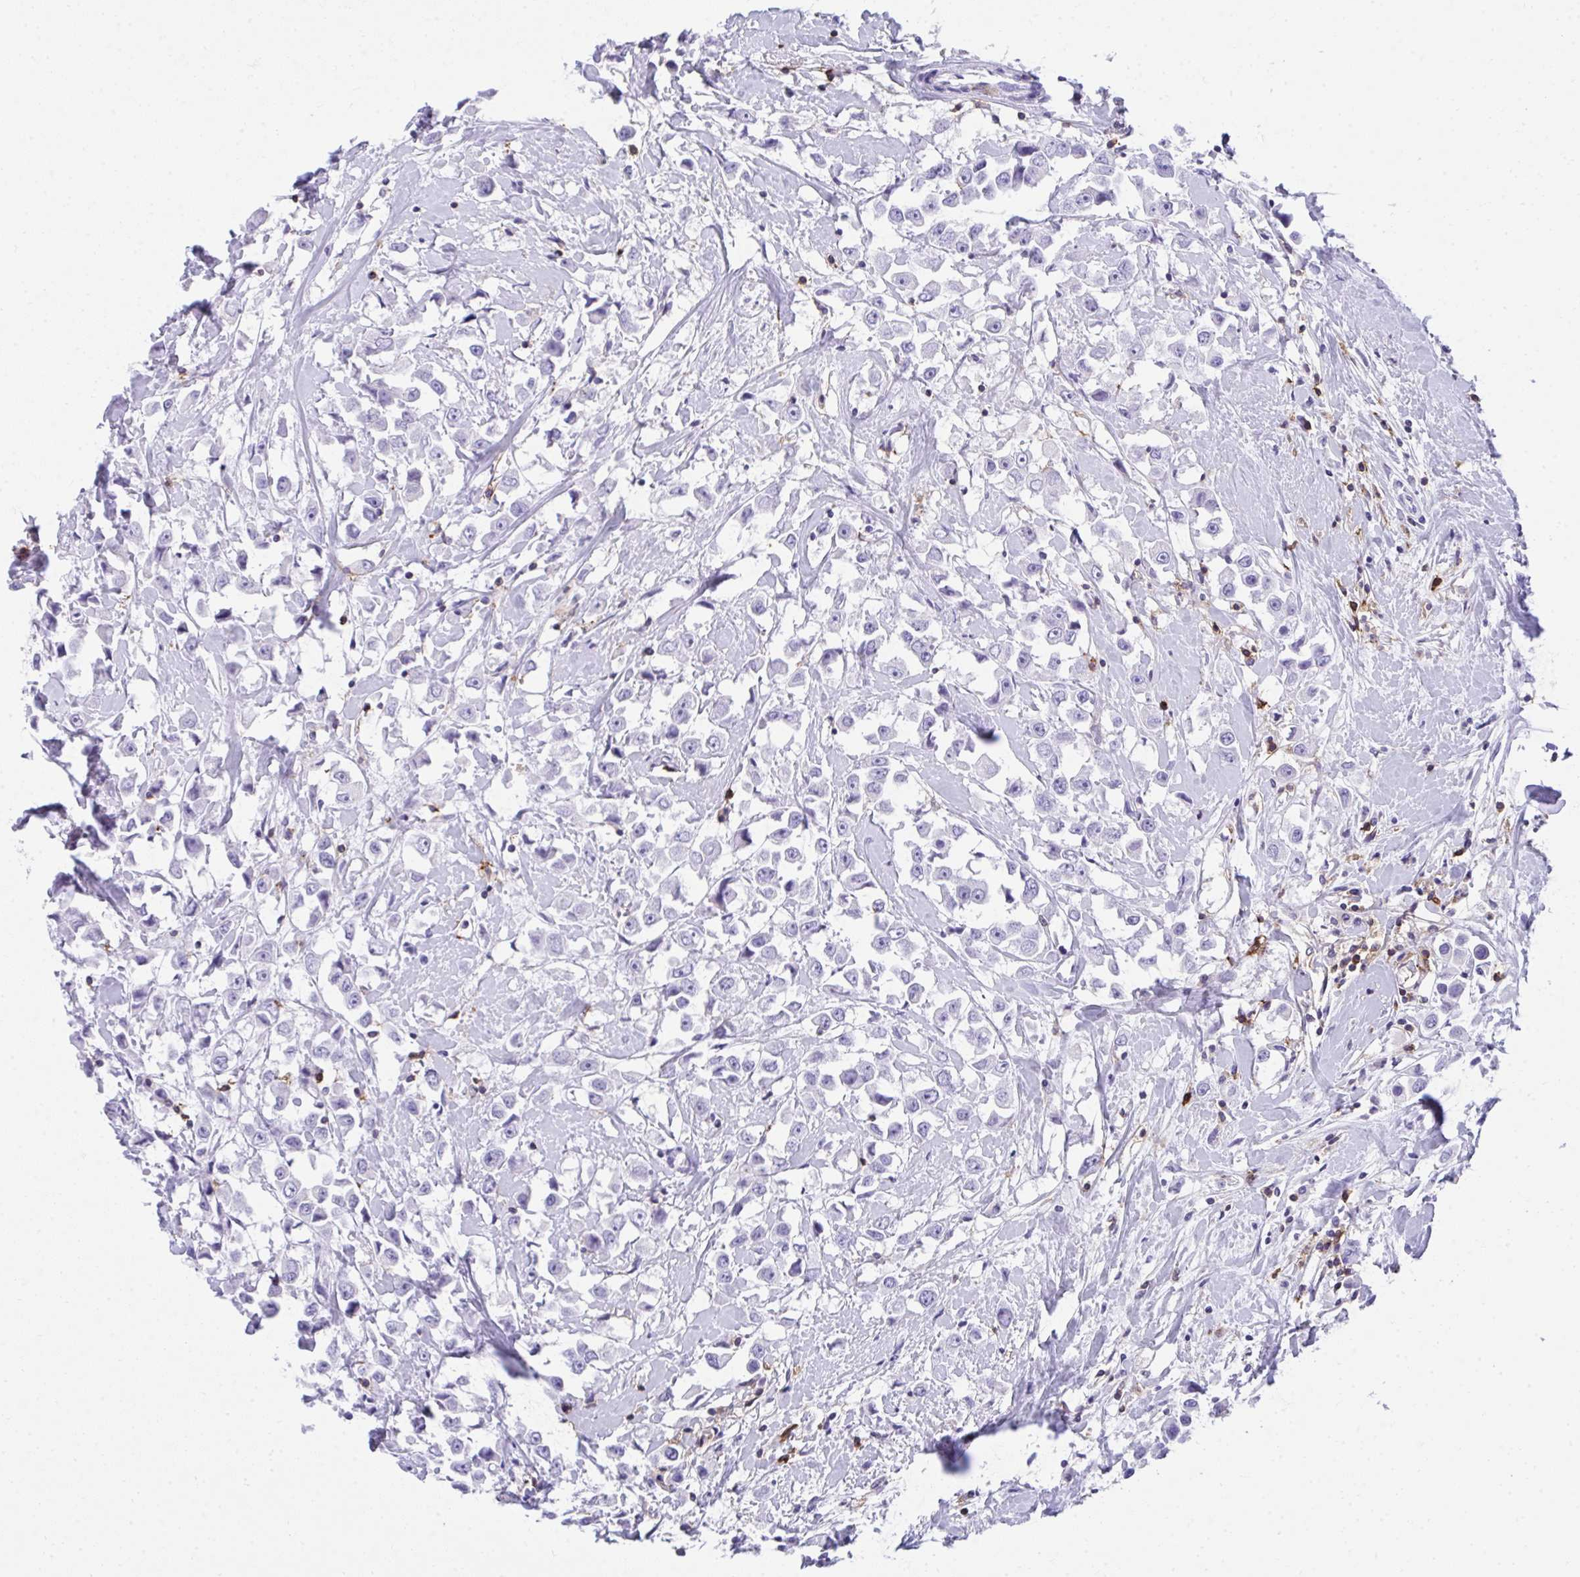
{"staining": {"intensity": "negative", "quantity": "none", "location": "none"}, "tissue": "breast cancer", "cell_type": "Tumor cells", "image_type": "cancer", "snomed": [{"axis": "morphology", "description": "Duct carcinoma"}, {"axis": "topography", "description": "Breast"}], "caption": "IHC micrograph of neoplastic tissue: human invasive ductal carcinoma (breast) stained with DAB (3,3'-diaminobenzidine) exhibits no significant protein positivity in tumor cells.", "gene": "SPN", "patient": {"sex": "female", "age": 61}}